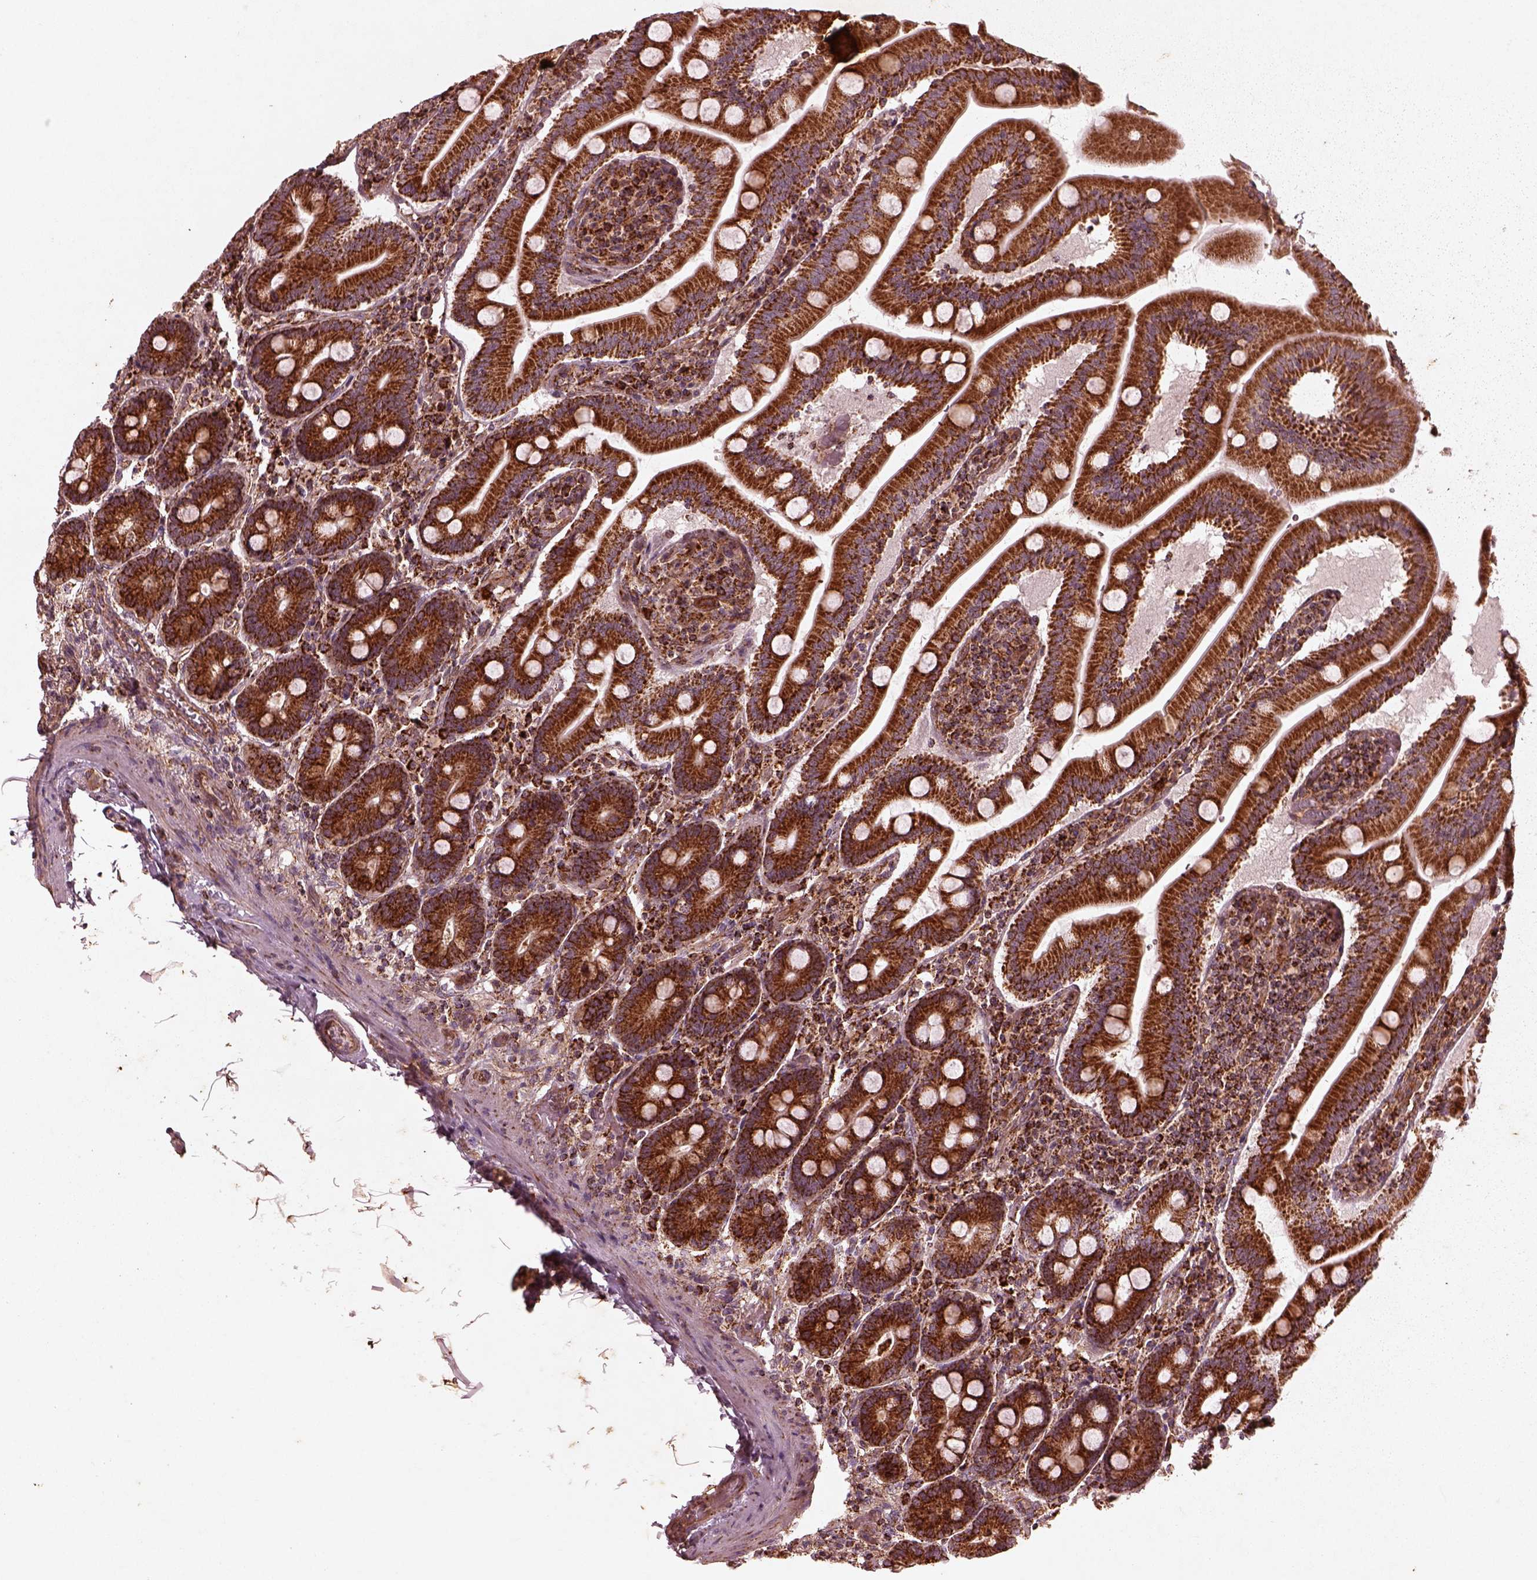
{"staining": {"intensity": "strong", "quantity": ">75%", "location": "cytoplasmic/membranous"}, "tissue": "small intestine", "cell_type": "Glandular cells", "image_type": "normal", "snomed": [{"axis": "morphology", "description": "Normal tissue, NOS"}, {"axis": "topography", "description": "Small intestine"}], "caption": "Immunohistochemistry histopathology image of normal human small intestine stained for a protein (brown), which displays high levels of strong cytoplasmic/membranous positivity in about >75% of glandular cells.", "gene": "ENSG00000285130", "patient": {"sex": "male", "age": 37}}